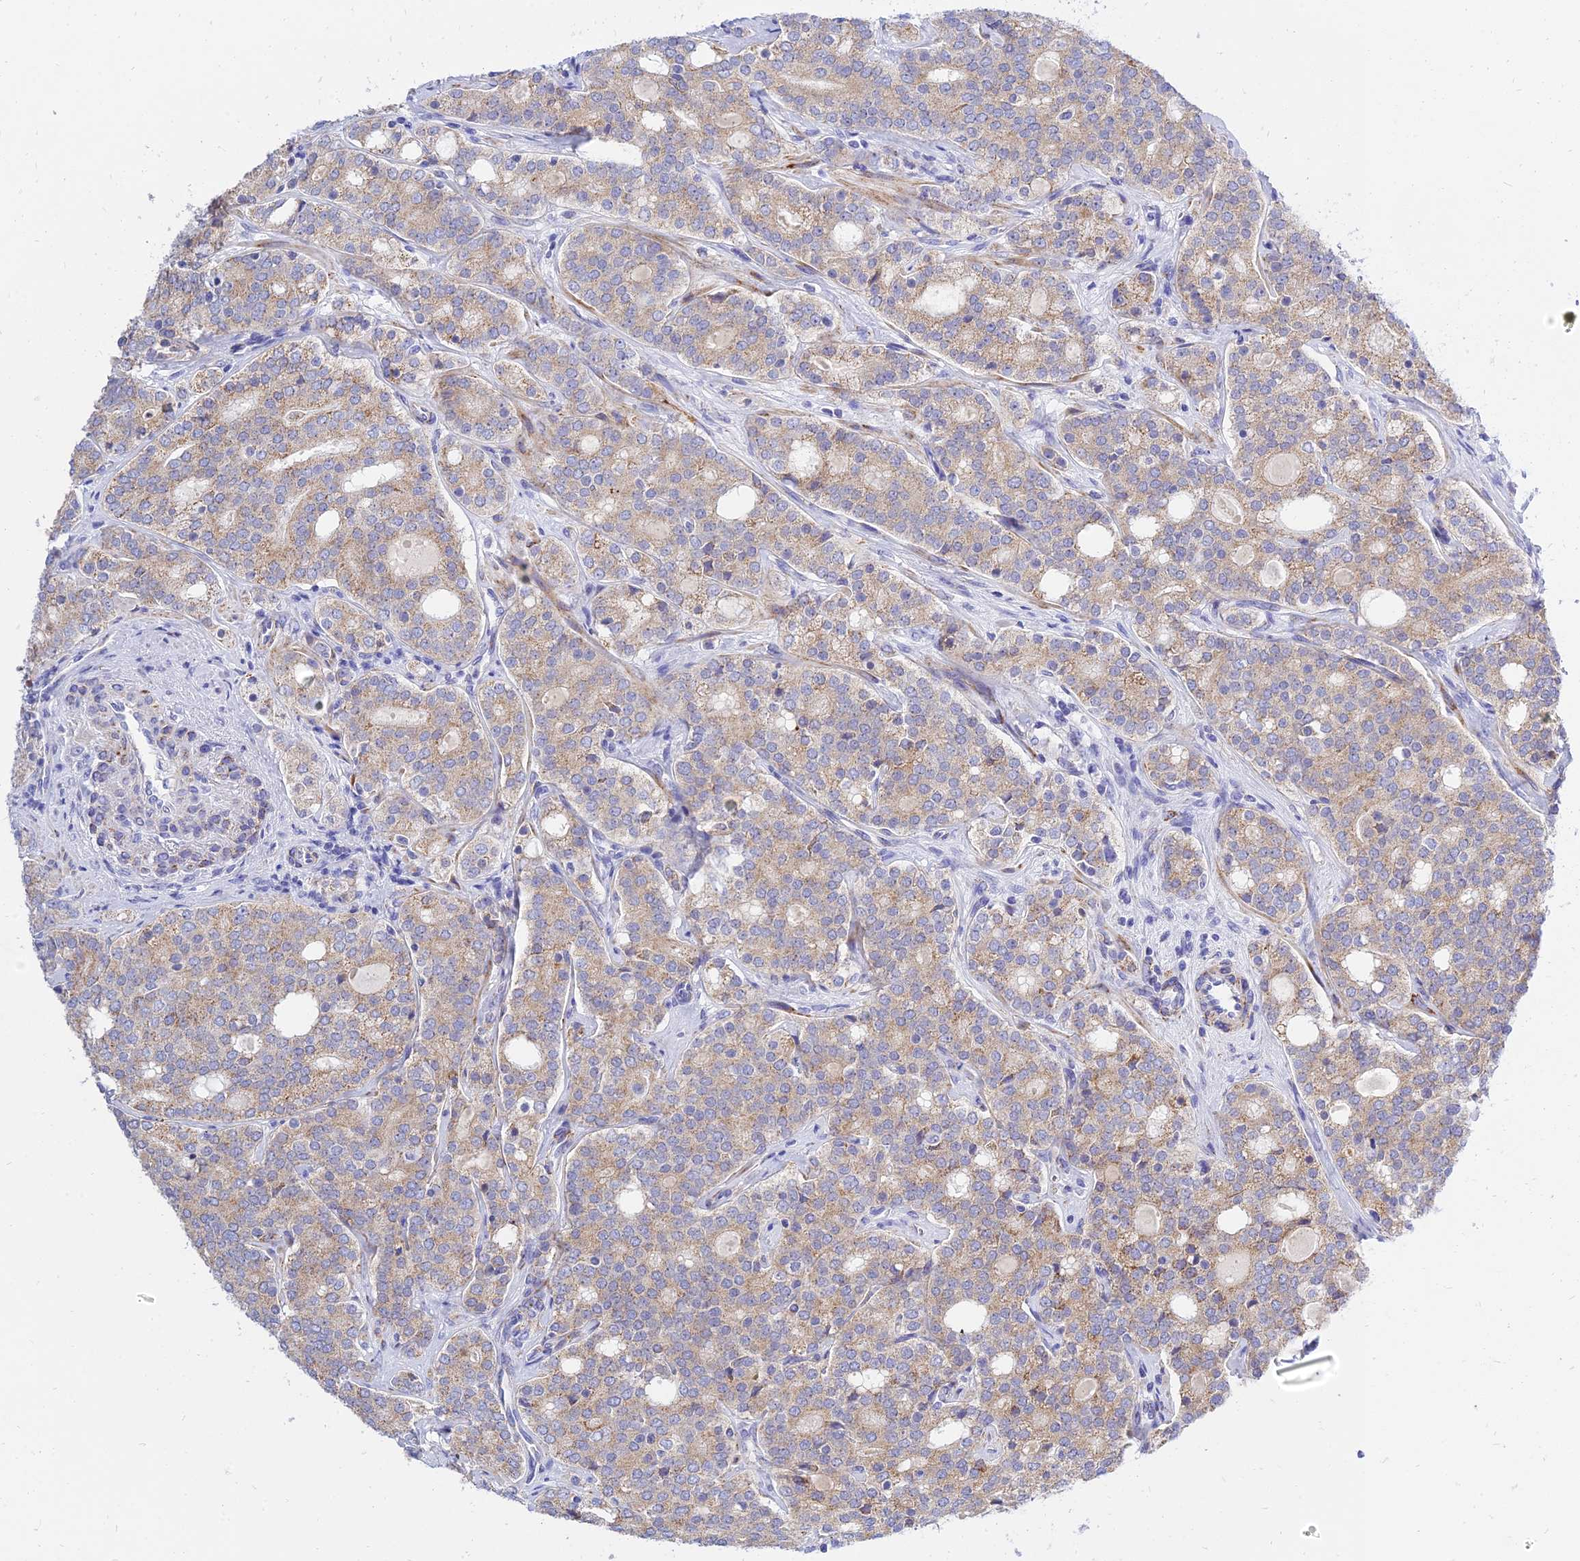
{"staining": {"intensity": "weak", "quantity": ">75%", "location": "cytoplasmic/membranous"}, "tissue": "prostate cancer", "cell_type": "Tumor cells", "image_type": "cancer", "snomed": [{"axis": "morphology", "description": "Adenocarcinoma, High grade"}, {"axis": "topography", "description": "Prostate"}], "caption": "An immunohistochemistry image of neoplastic tissue is shown. Protein staining in brown labels weak cytoplasmic/membranous positivity in prostate cancer (adenocarcinoma (high-grade)) within tumor cells.", "gene": "PKN3", "patient": {"sex": "male", "age": 64}}